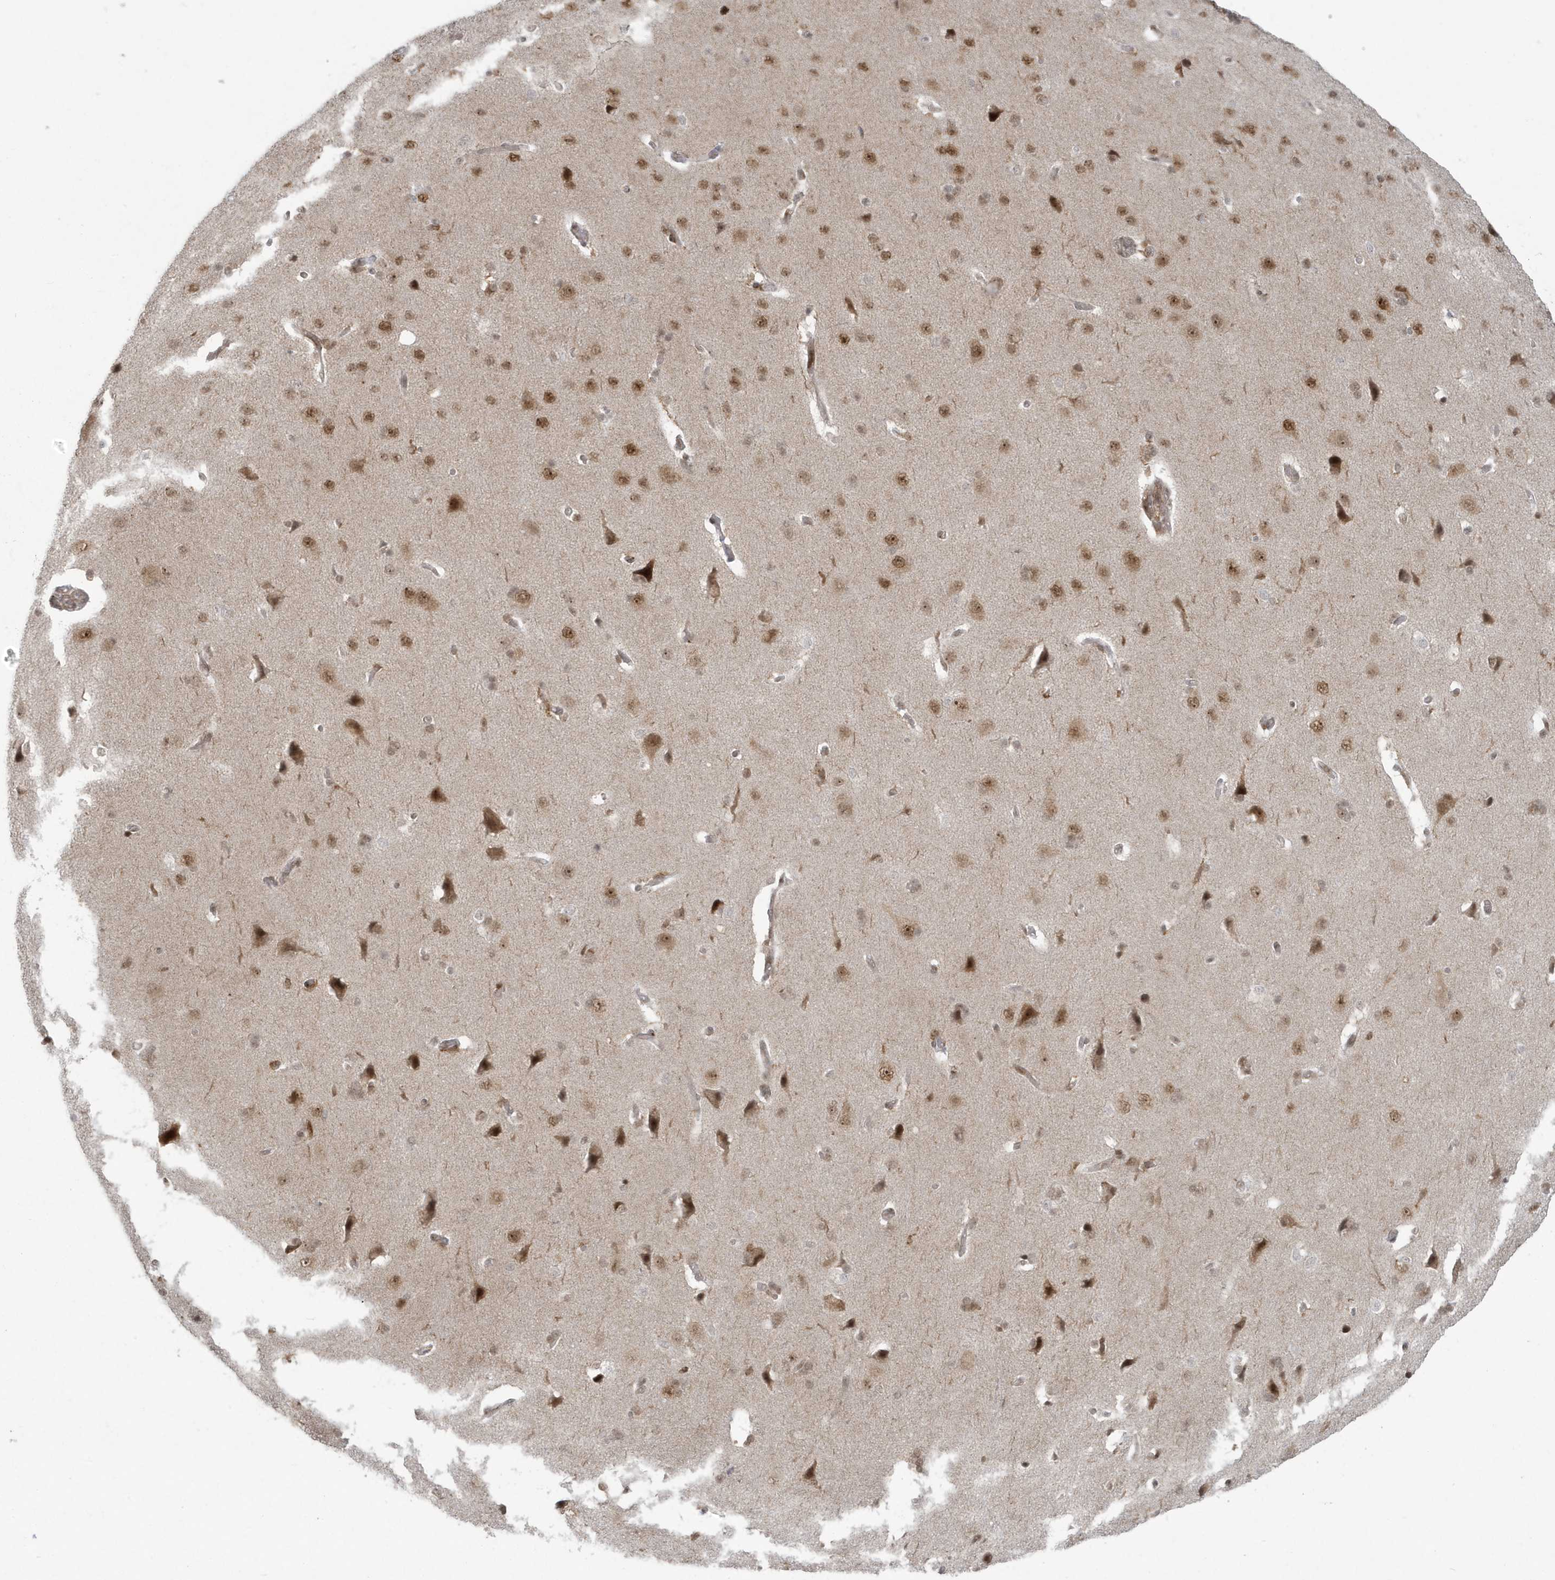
{"staining": {"intensity": "negative", "quantity": "none", "location": "none"}, "tissue": "cerebral cortex", "cell_type": "Endothelial cells", "image_type": "normal", "snomed": [{"axis": "morphology", "description": "Normal tissue, NOS"}, {"axis": "topography", "description": "Cerebral cortex"}], "caption": "This is an immunohistochemistry micrograph of unremarkable cerebral cortex. There is no expression in endothelial cells.", "gene": "C1orf52", "patient": {"sex": "male", "age": 62}}